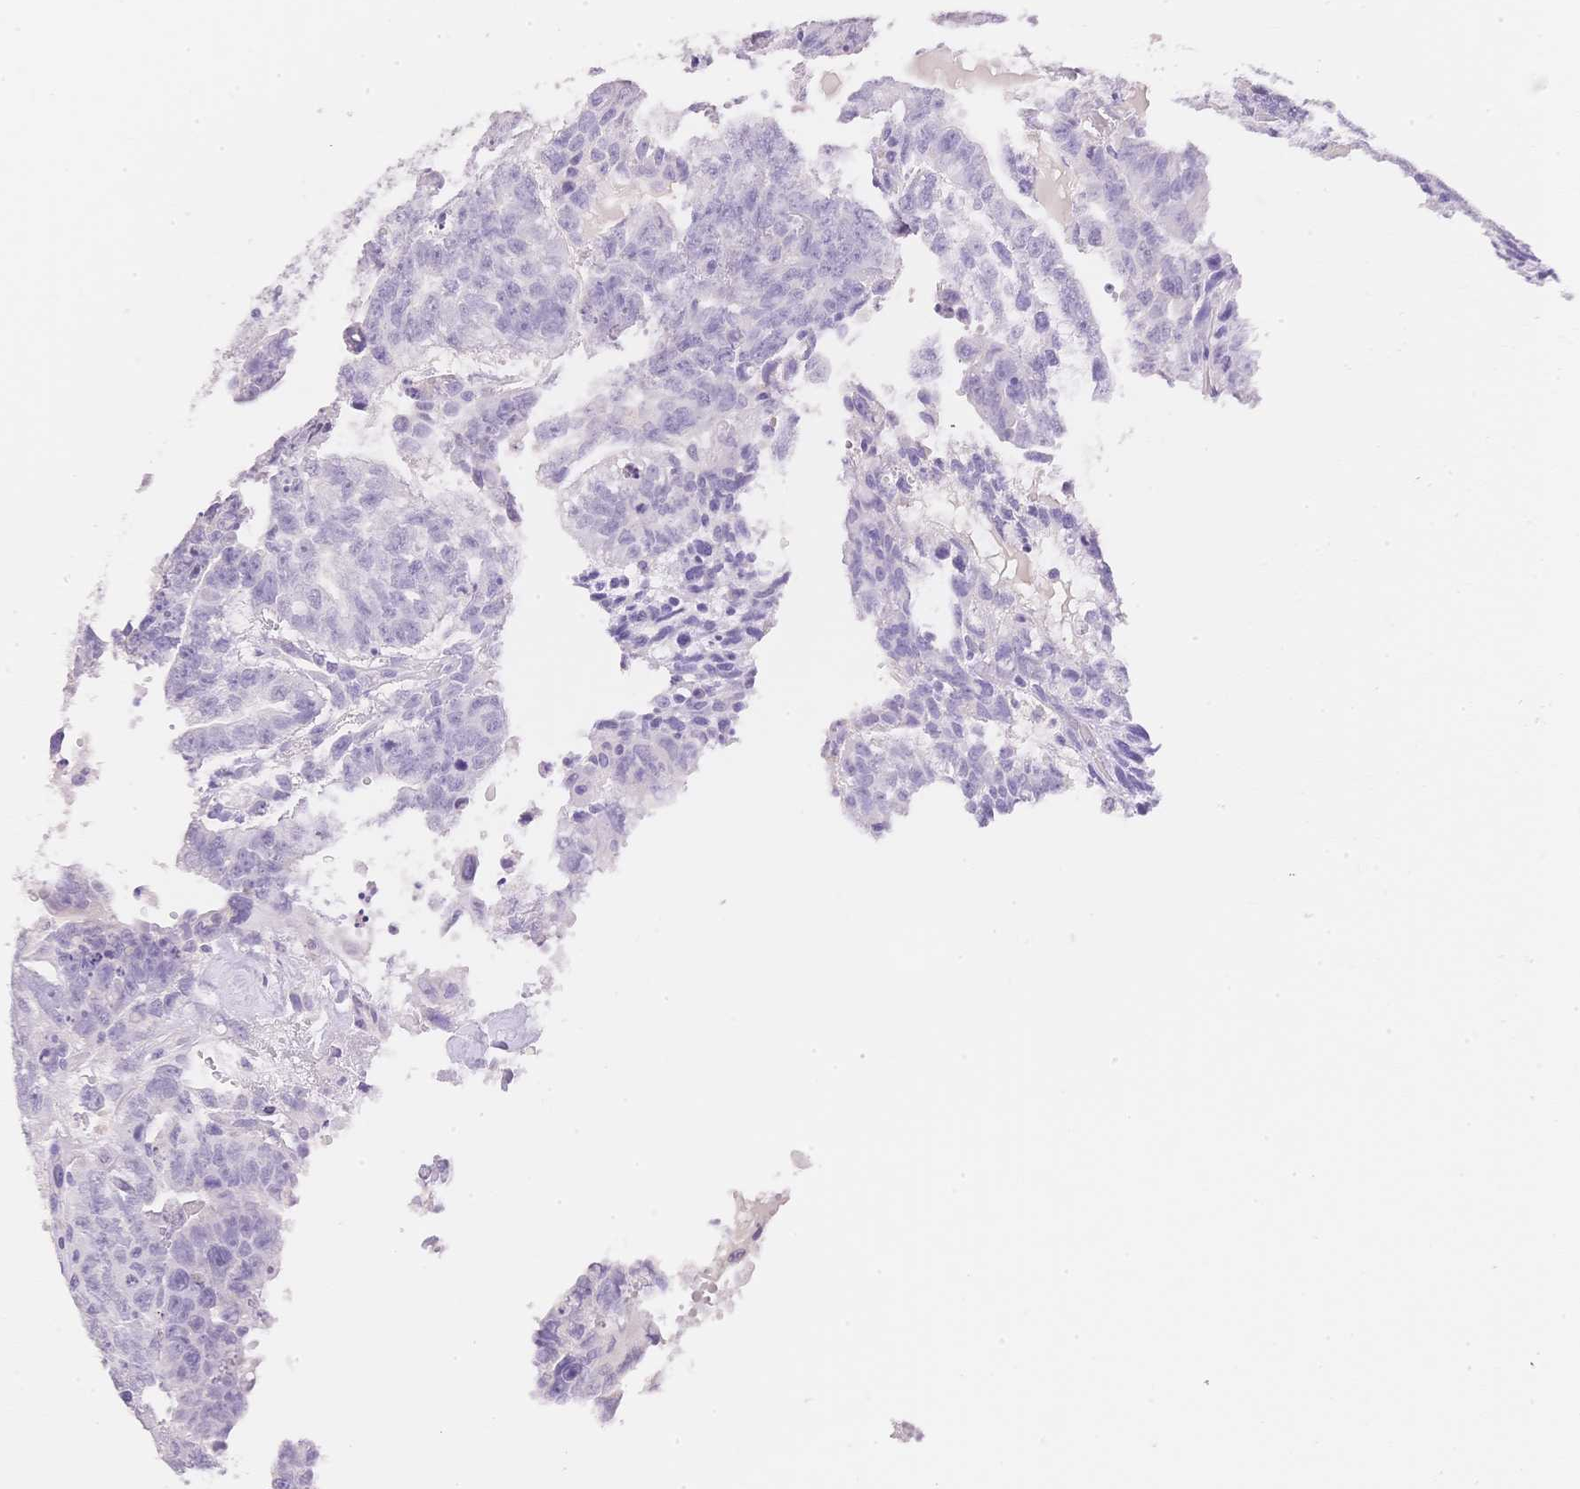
{"staining": {"intensity": "negative", "quantity": "none", "location": "none"}, "tissue": "testis cancer", "cell_type": "Tumor cells", "image_type": "cancer", "snomed": [{"axis": "morphology", "description": "Carcinoma, Embryonal, NOS"}, {"axis": "topography", "description": "Testis"}], "caption": "High power microscopy photomicrograph of an IHC photomicrograph of embryonal carcinoma (testis), revealing no significant expression in tumor cells.", "gene": "HCRTR2", "patient": {"sex": "male", "age": 24}}